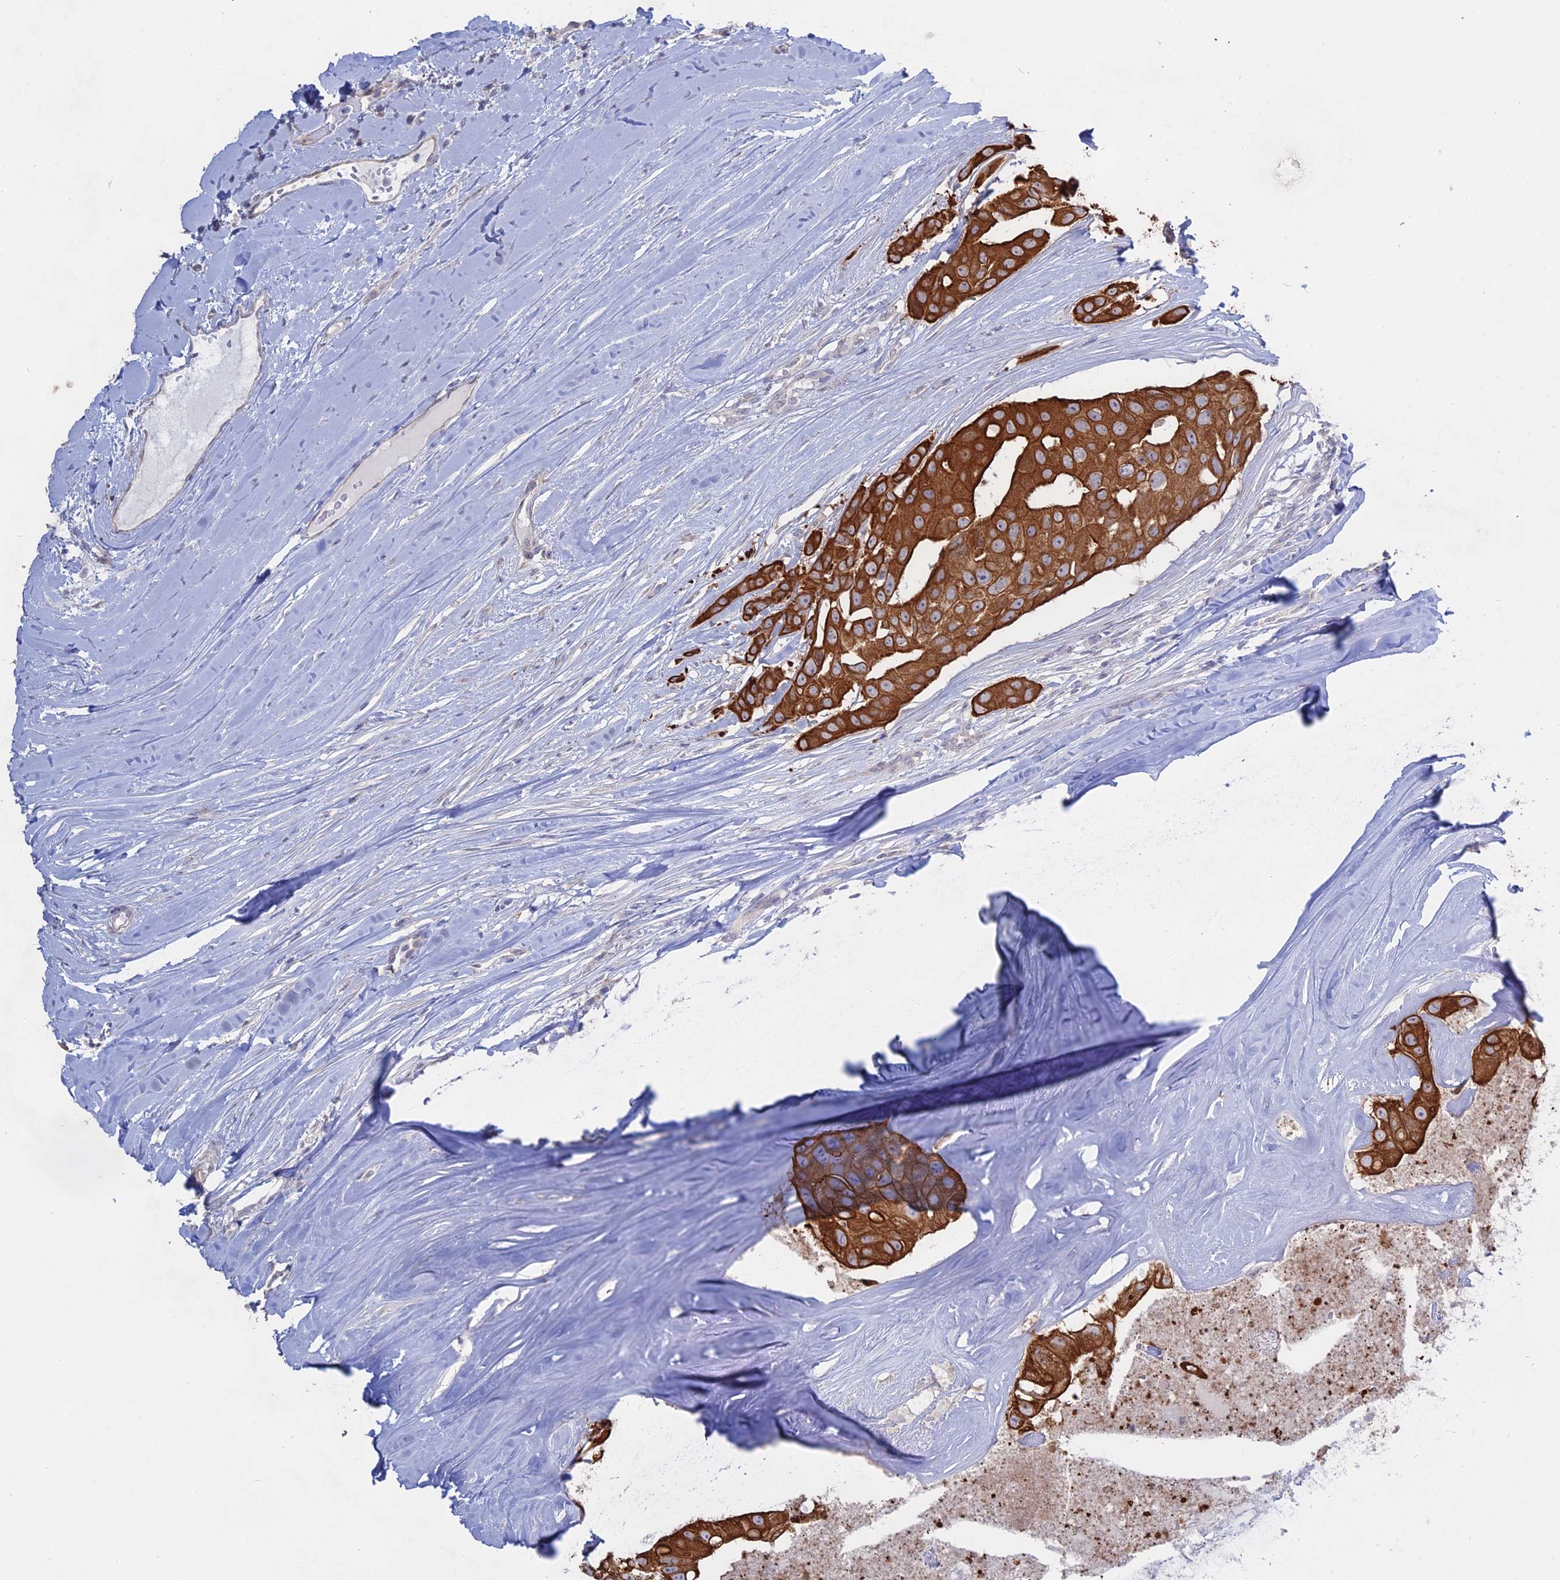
{"staining": {"intensity": "strong", "quantity": ">75%", "location": "cytoplasmic/membranous"}, "tissue": "head and neck cancer", "cell_type": "Tumor cells", "image_type": "cancer", "snomed": [{"axis": "morphology", "description": "Adenocarcinoma, NOS"}, {"axis": "morphology", "description": "Adenocarcinoma, metastatic, NOS"}, {"axis": "topography", "description": "Head-Neck"}], "caption": "Immunohistochemistry (DAB) staining of human adenocarcinoma (head and neck) exhibits strong cytoplasmic/membranous protein positivity in approximately >75% of tumor cells.", "gene": "MYO5B", "patient": {"sex": "male", "age": 75}}